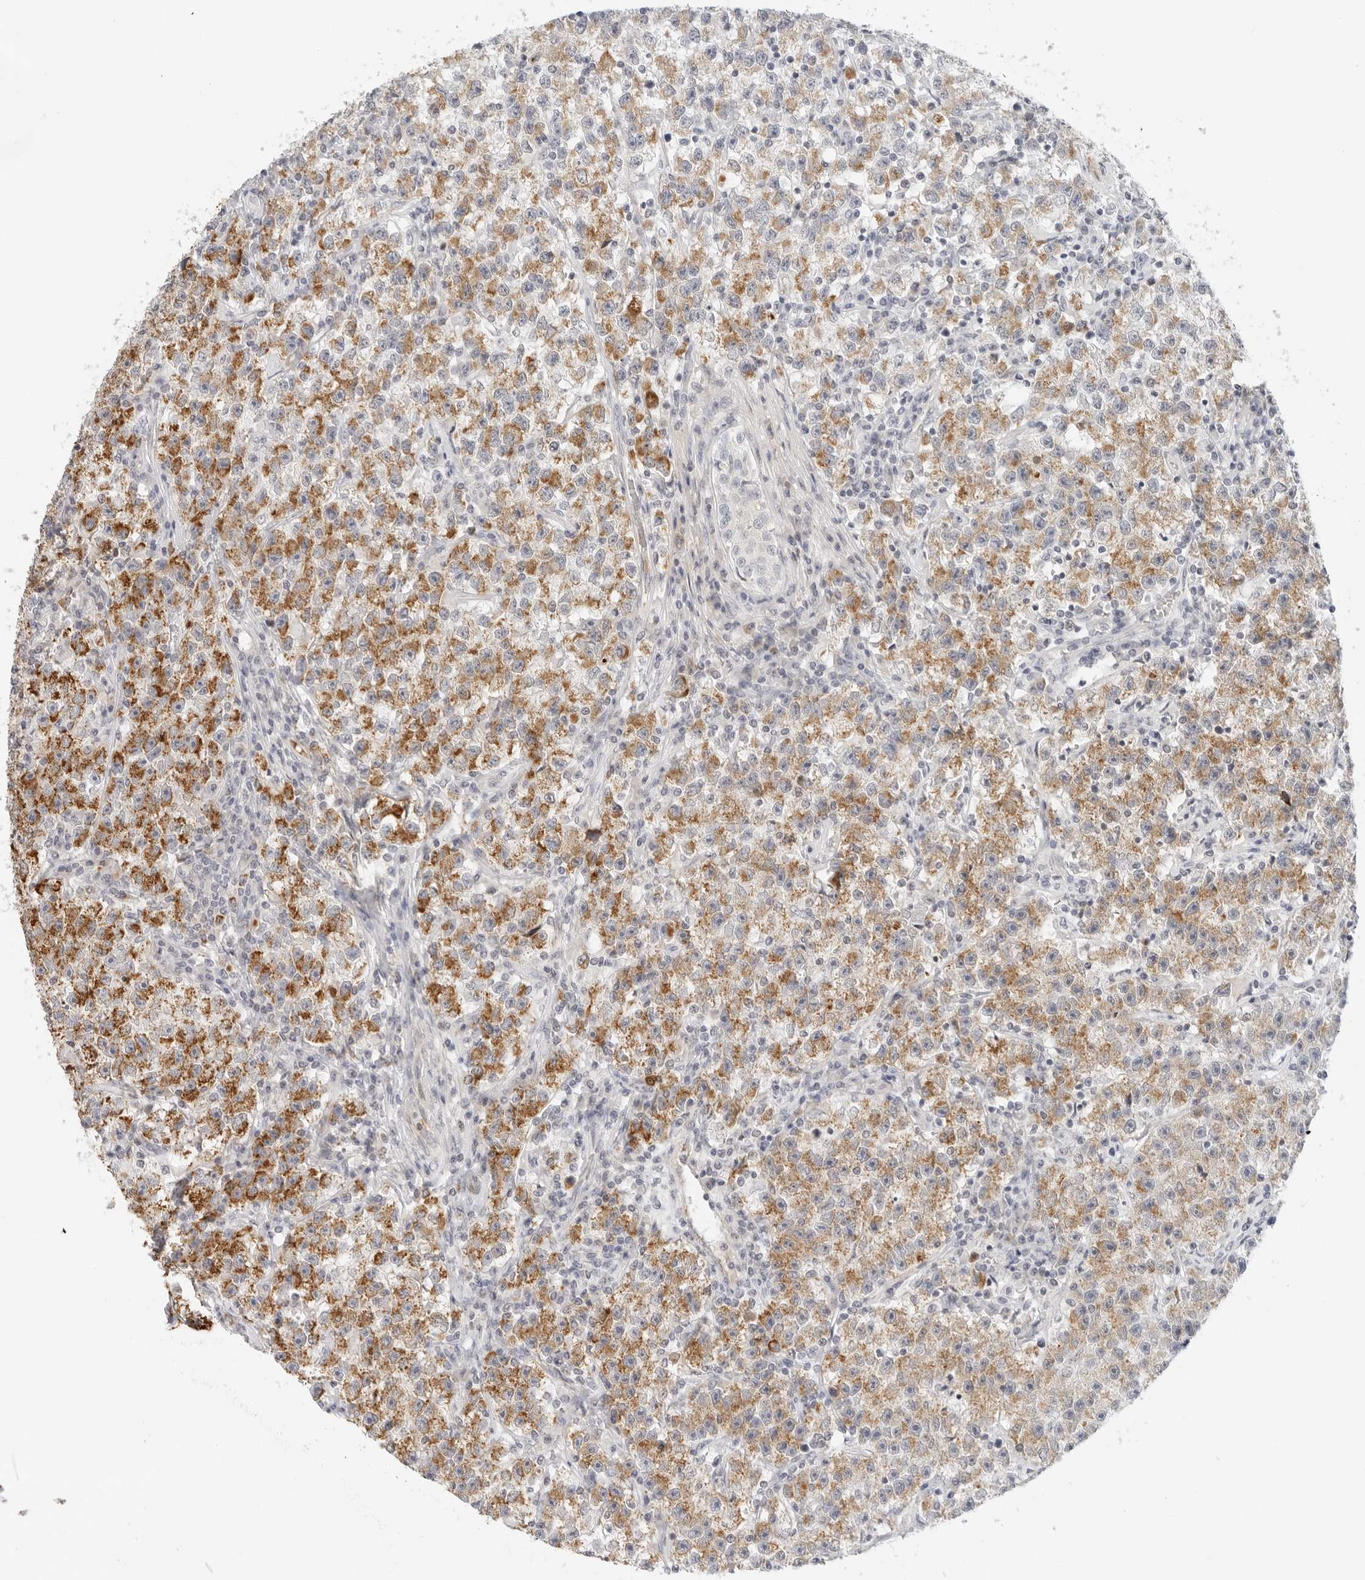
{"staining": {"intensity": "strong", "quantity": "25%-75%", "location": "cytoplasmic/membranous"}, "tissue": "testis cancer", "cell_type": "Tumor cells", "image_type": "cancer", "snomed": [{"axis": "morphology", "description": "Seminoma, NOS"}, {"axis": "topography", "description": "Testis"}], "caption": "Protein staining of testis cancer (seminoma) tissue shows strong cytoplasmic/membranous expression in approximately 25%-75% of tumor cells. (Brightfield microscopy of DAB IHC at high magnification).", "gene": "RC3H1", "patient": {"sex": "male", "age": 22}}